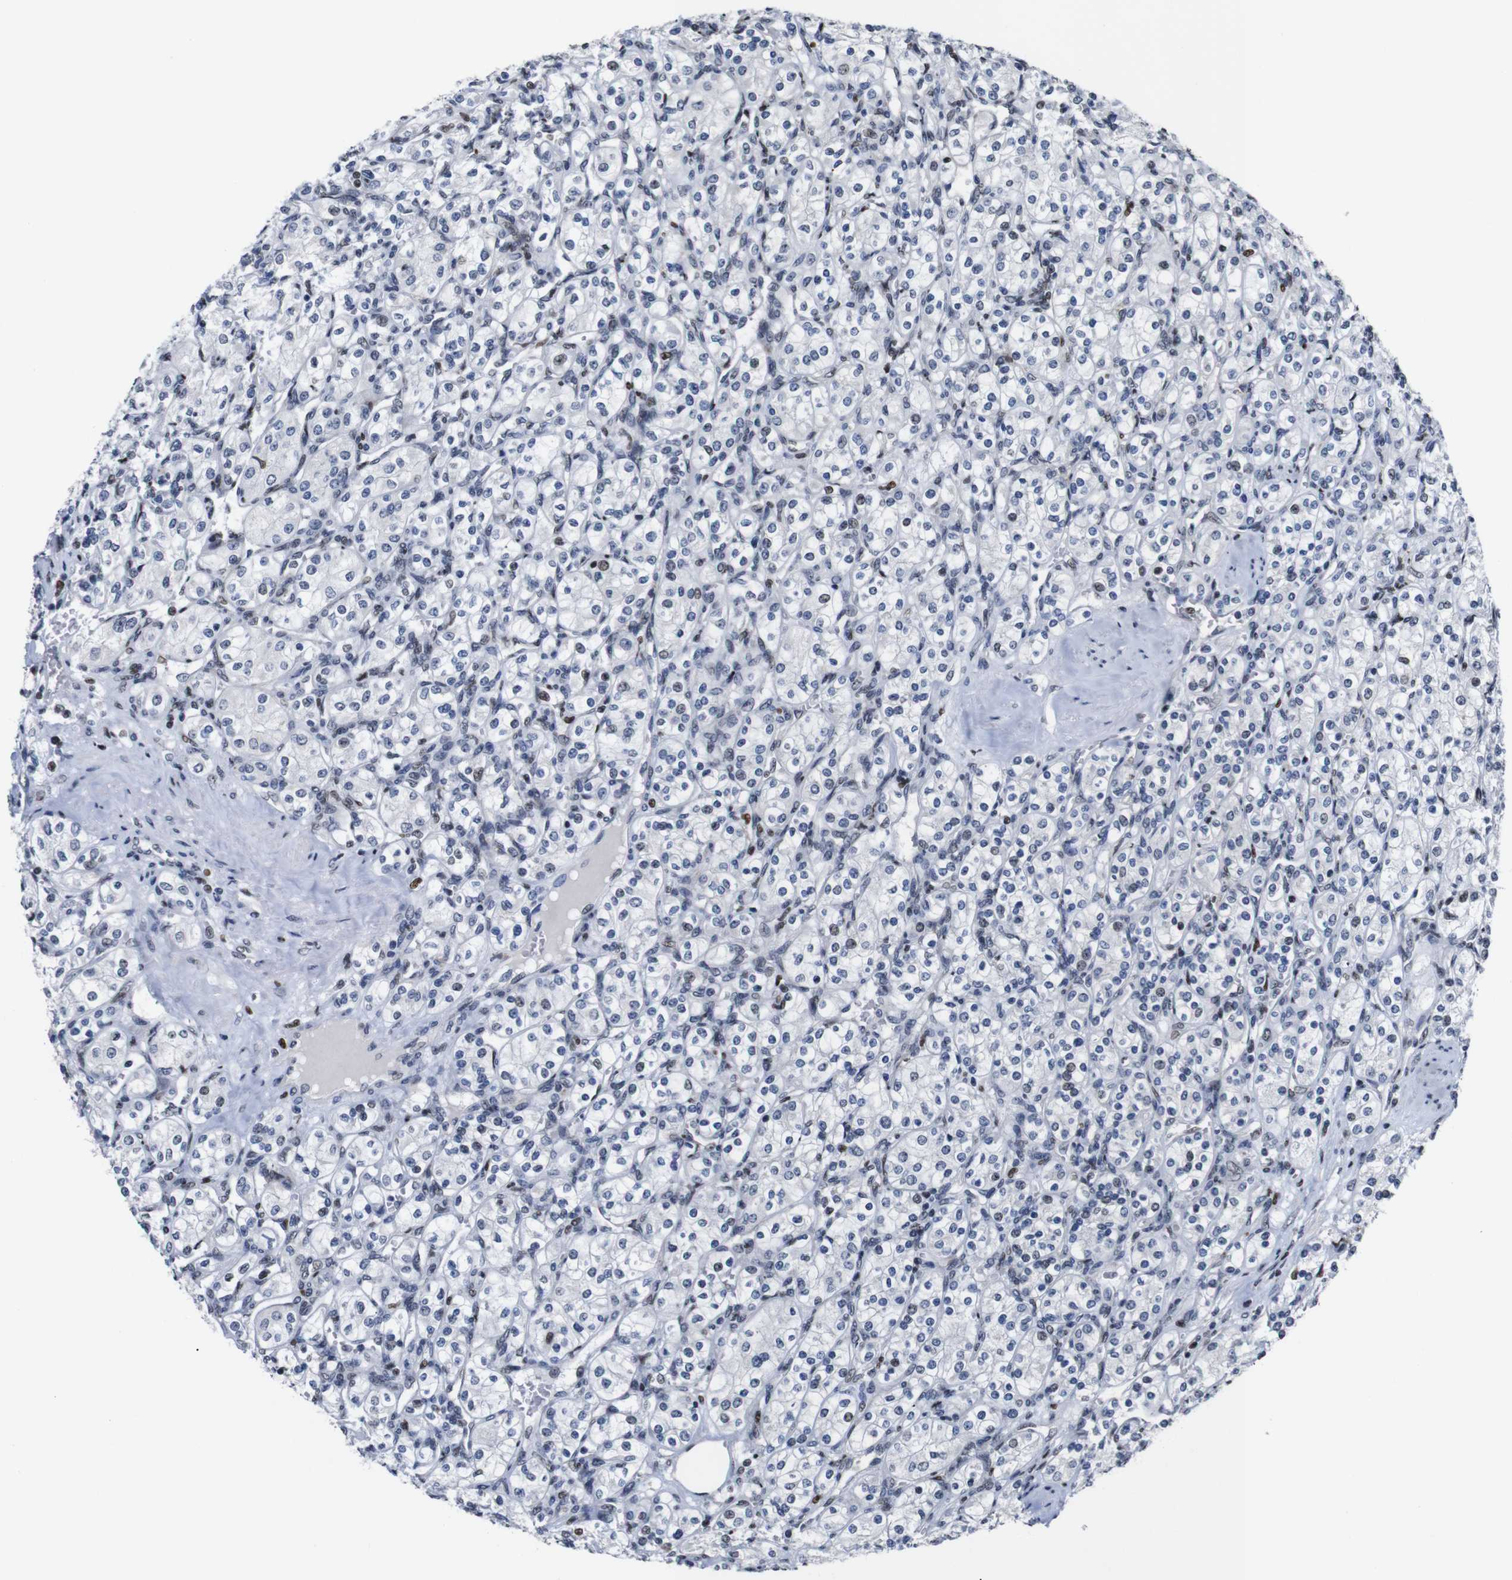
{"staining": {"intensity": "negative", "quantity": "none", "location": "none"}, "tissue": "renal cancer", "cell_type": "Tumor cells", "image_type": "cancer", "snomed": [{"axis": "morphology", "description": "Adenocarcinoma, NOS"}, {"axis": "topography", "description": "Kidney"}], "caption": "Renal cancer (adenocarcinoma) stained for a protein using immunohistochemistry shows no staining tumor cells.", "gene": "GATA6", "patient": {"sex": "male", "age": 77}}